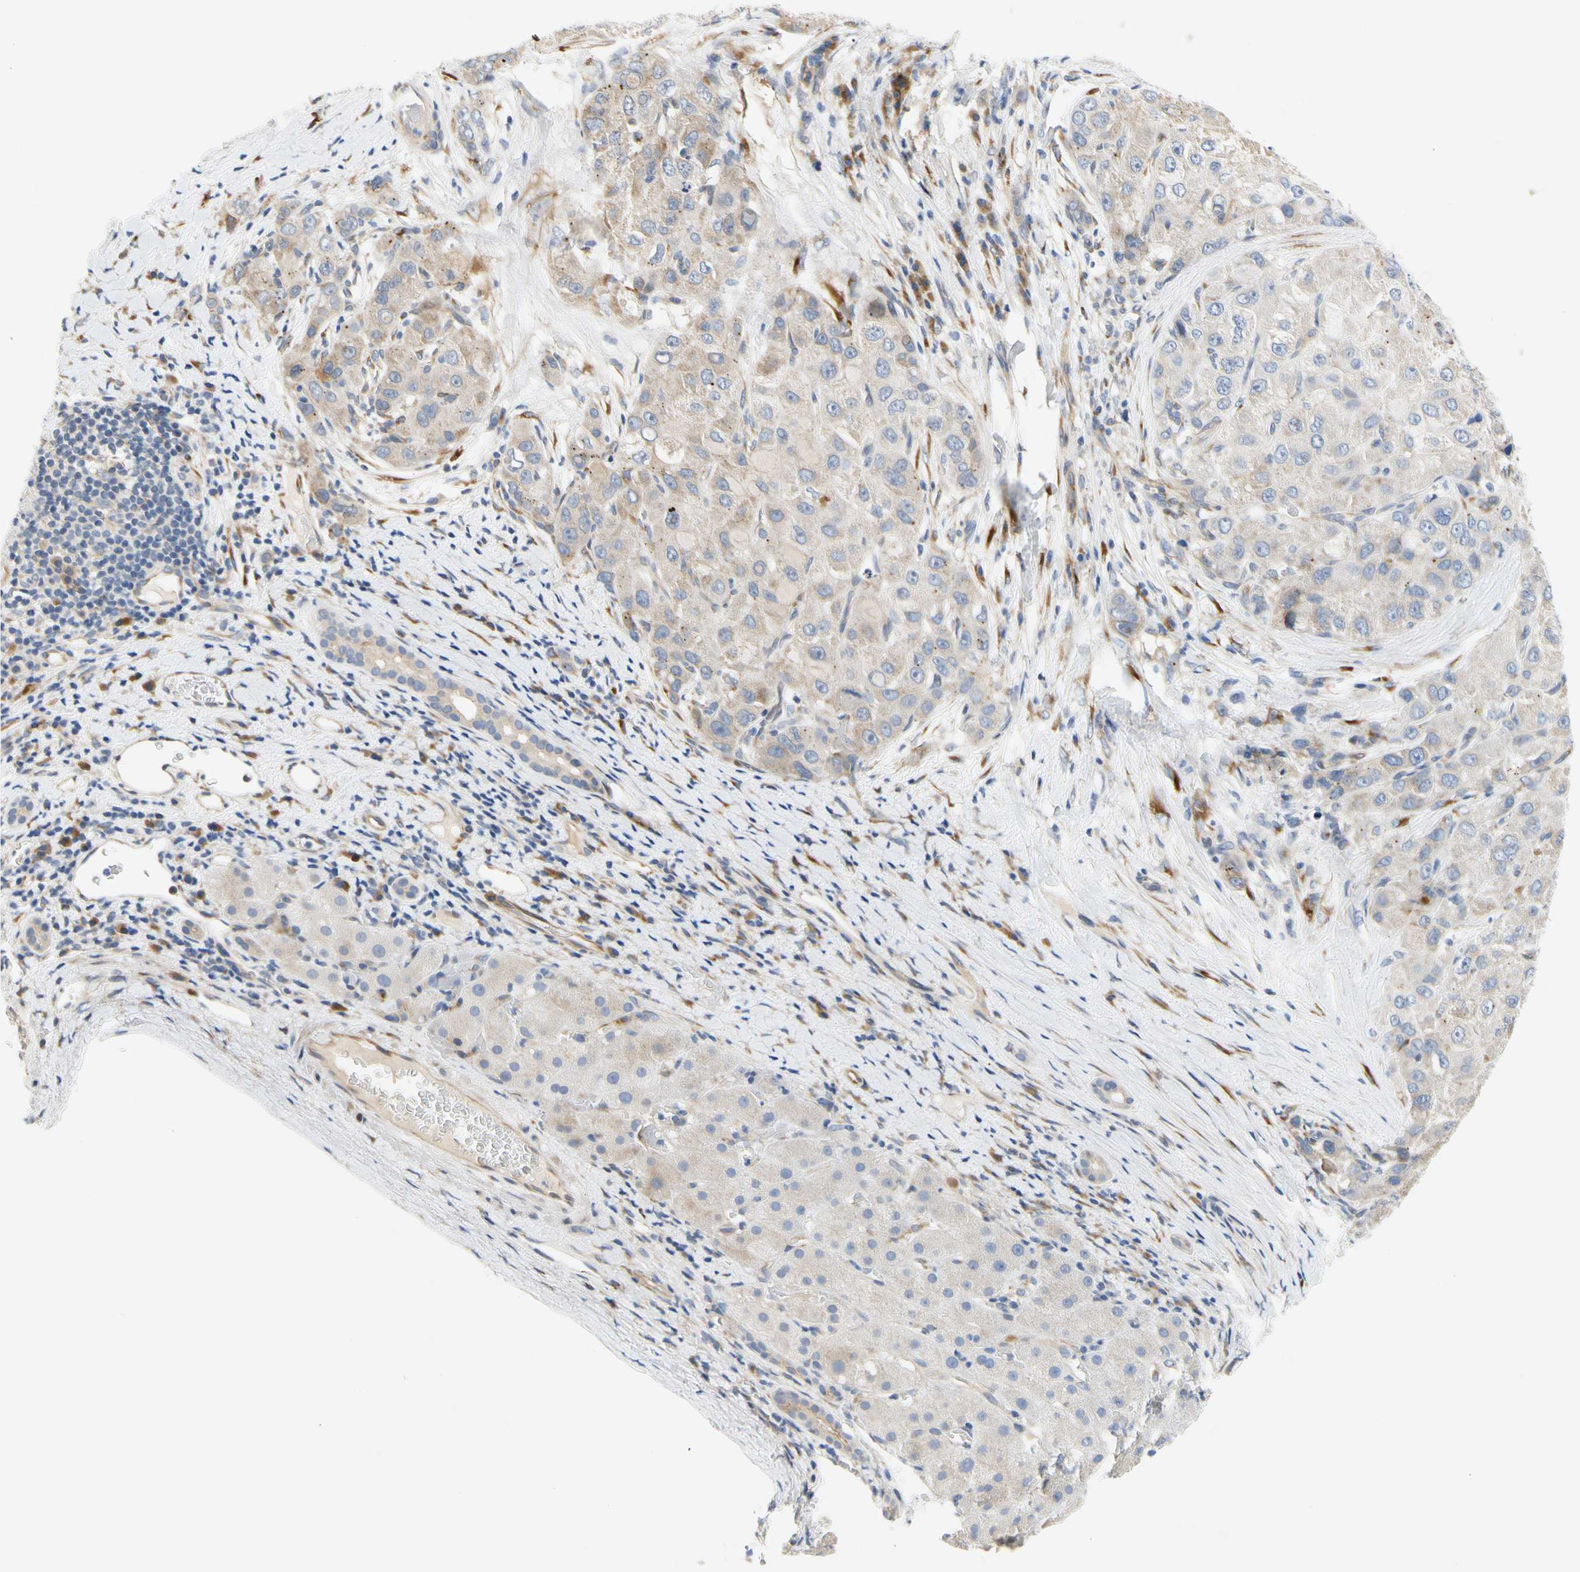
{"staining": {"intensity": "weak", "quantity": "<25%", "location": "cytoplasmic/membranous"}, "tissue": "liver cancer", "cell_type": "Tumor cells", "image_type": "cancer", "snomed": [{"axis": "morphology", "description": "Carcinoma, Hepatocellular, NOS"}, {"axis": "topography", "description": "Liver"}], "caption": "A high-resolution photomicrograph shows IHC staining of liver cancer (hepatocellular carcinoma), which displays no significant staining in tumor cells. Nuclei are stained in blue.", "gene": "ZNF236", "patient": {"sex": "male", "age": 80}}